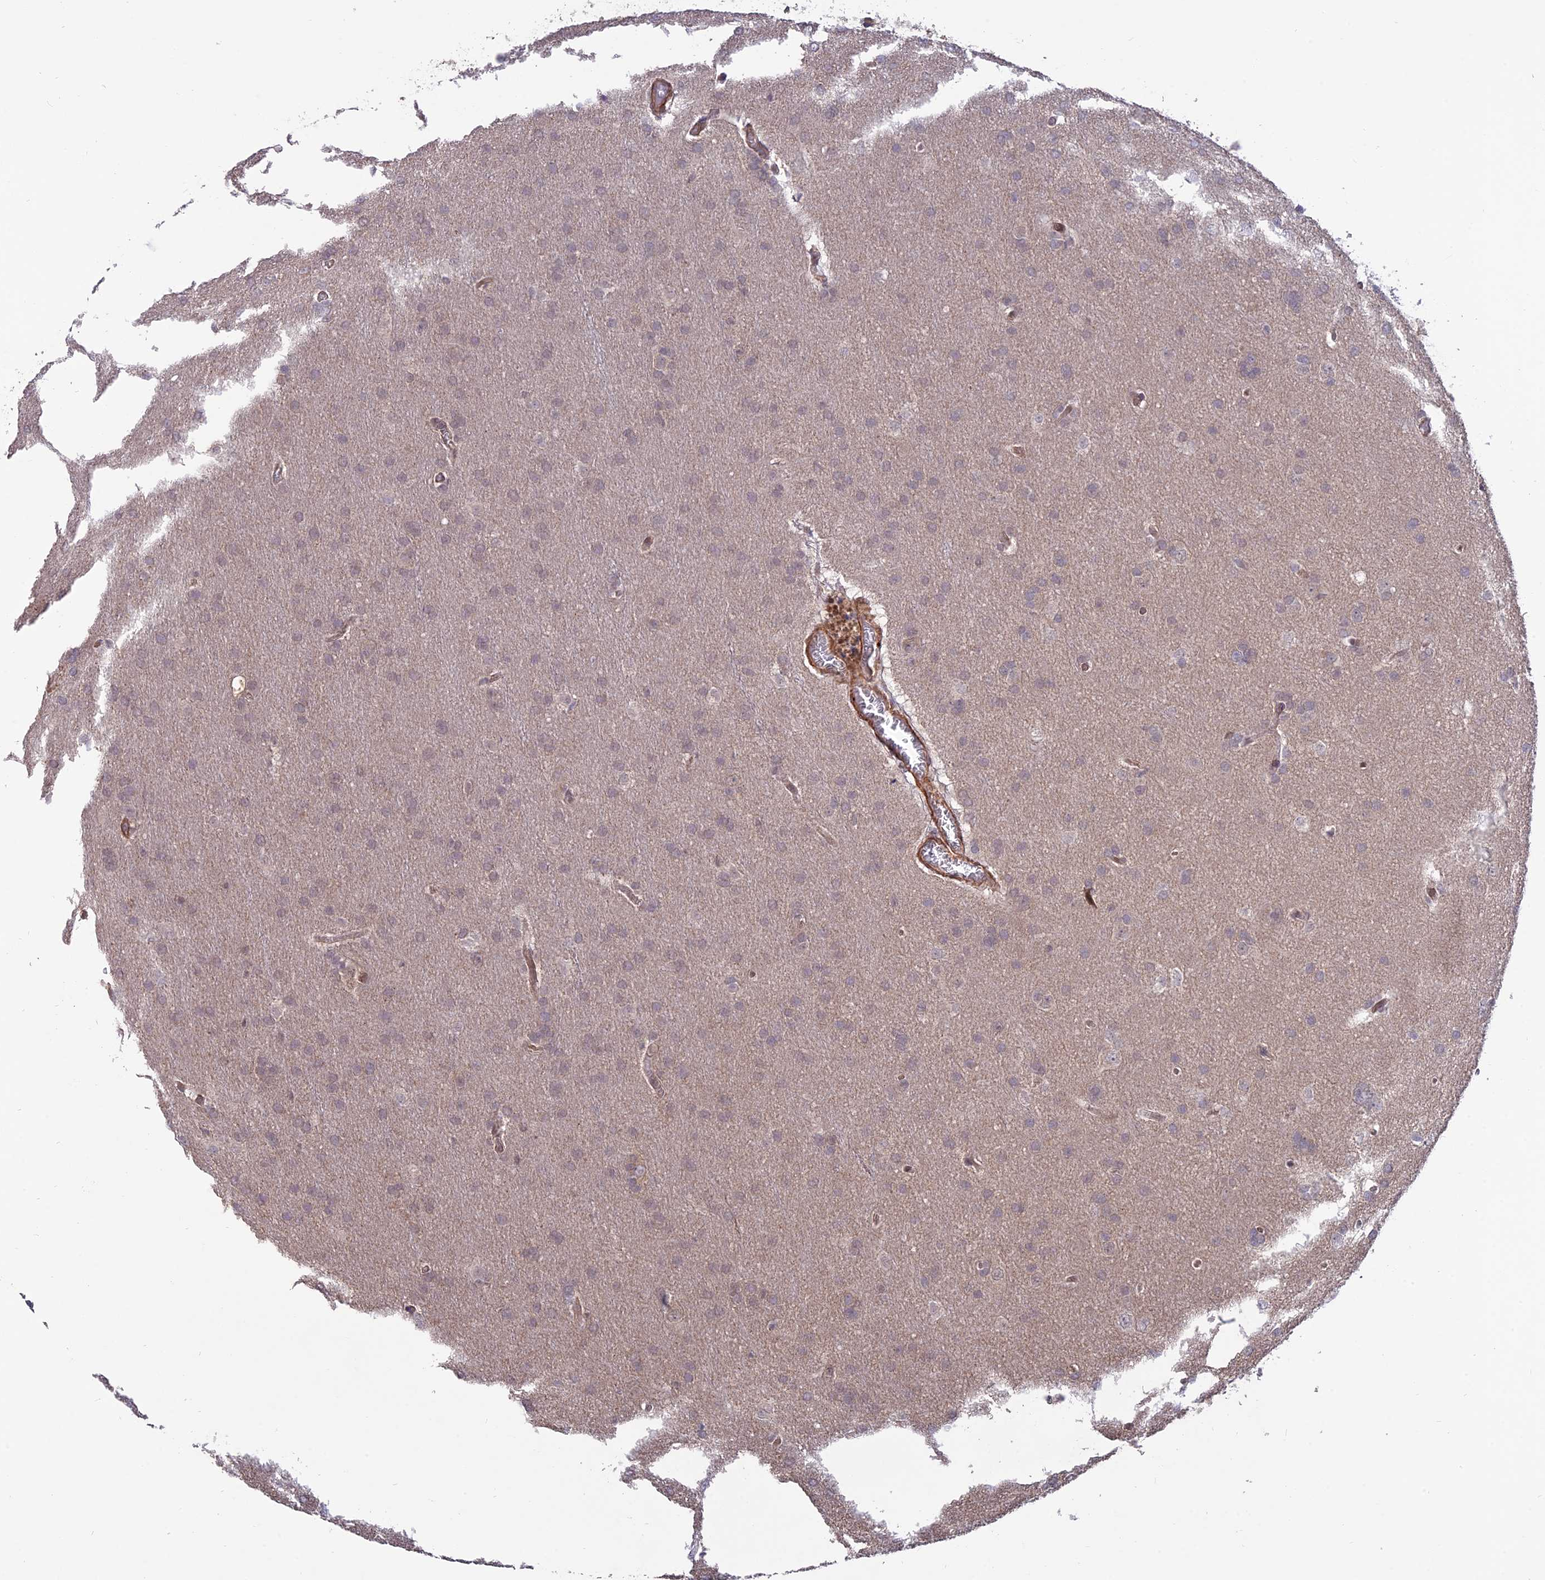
{"staining": {"intensity": "negative", "quantity": "none", "location": "none"}, "tissue": "glioma", "cell_type": "Tumor cells", "image_type": "cancer", "snomed": [{"axis": "morphology", "description": "Glioma, malignant, Low grade"}, {"axis": "topography", "description": "Brain"}], "caption": "There is no significant positivity in tumor cells of malignant glioma (low-grade).", "gene": "PAGR1", "patient": {"sex": "female", "age": 32}}